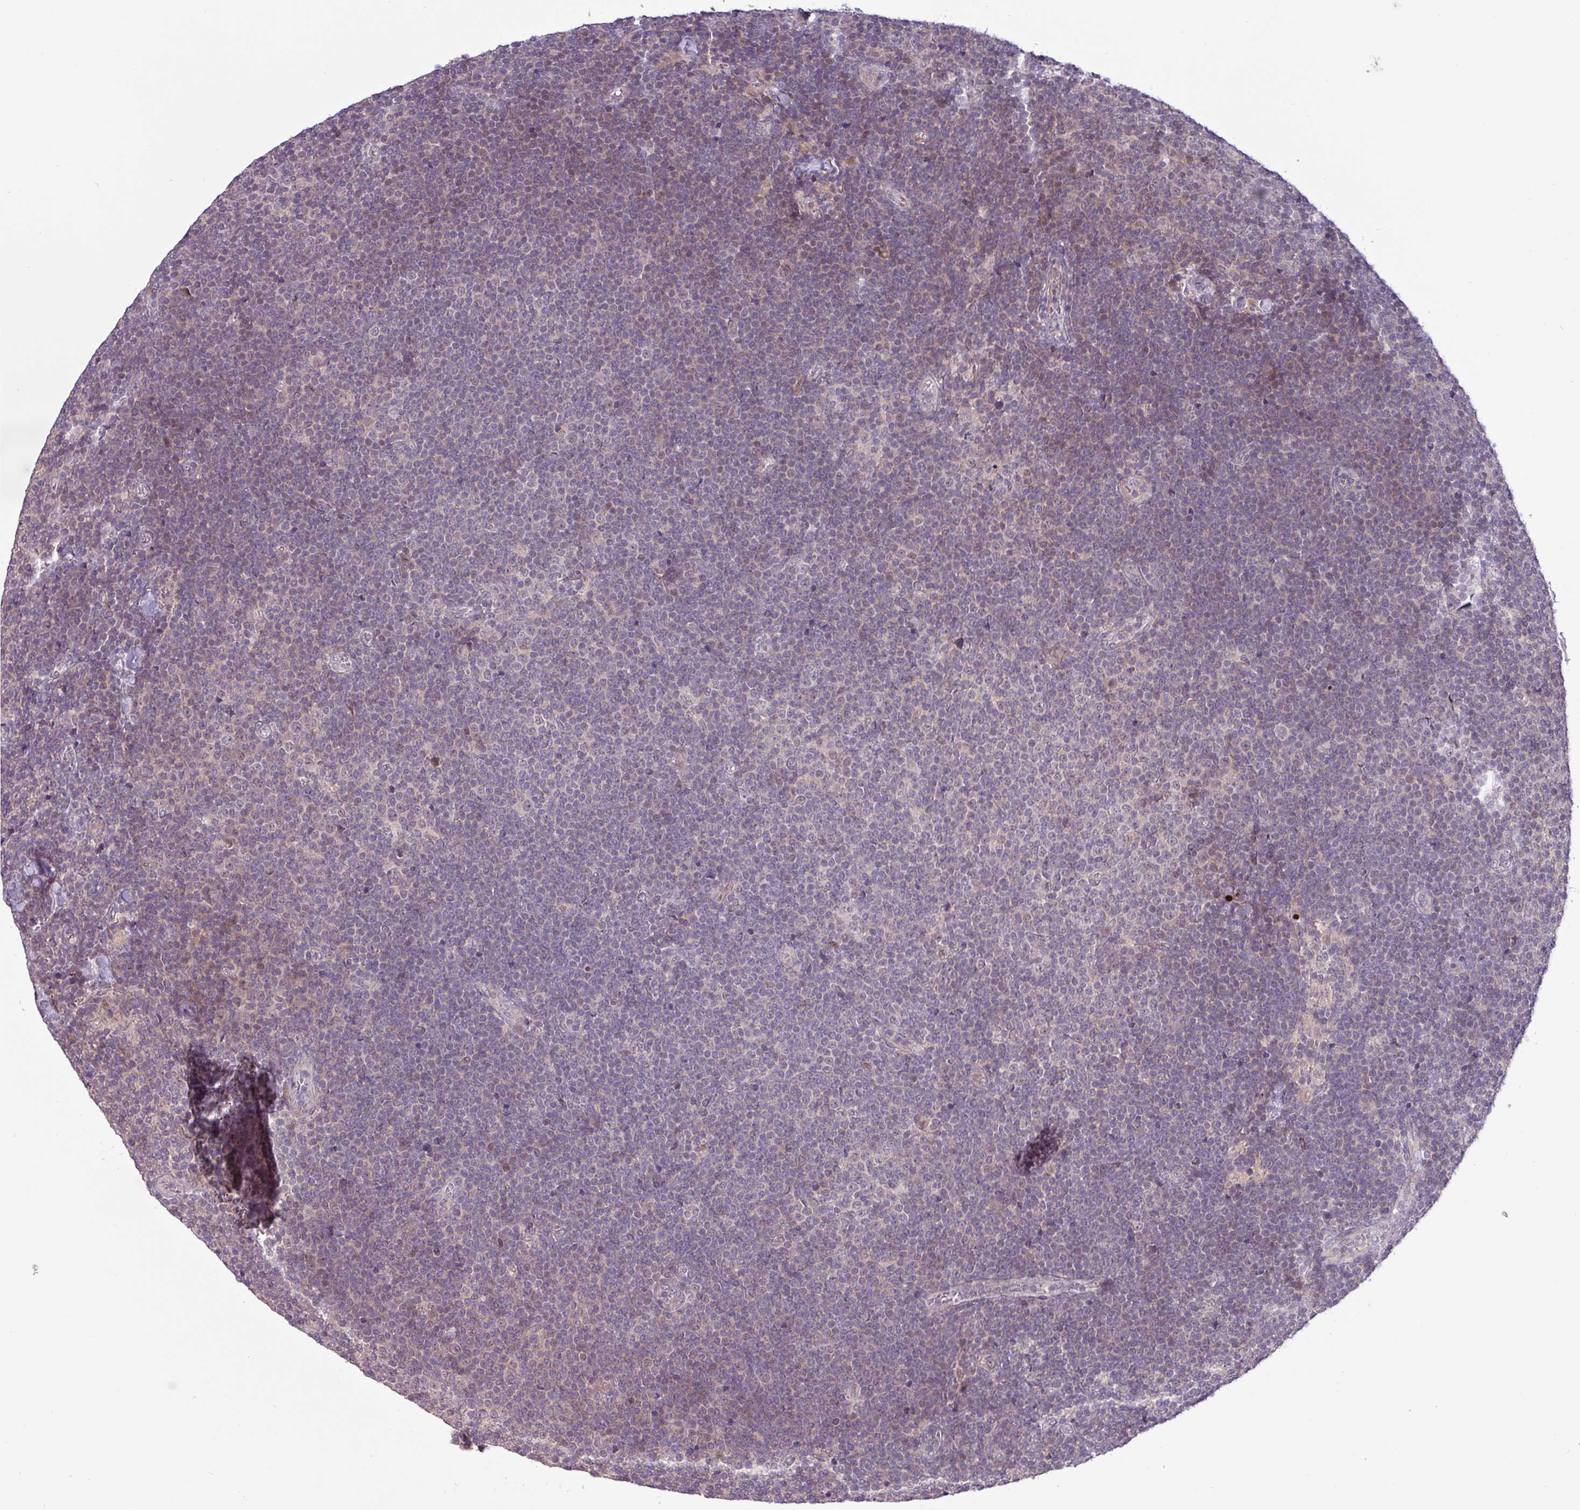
{"staining": {"intensity": "weak", "quantity": "<25%", "location": "nuclear"}, "tissue": "lymphoma", "cell_type": "Tumor cells", "image_type": "cancer", "snomed": [{"axis": "morphology", "description": "Malignant lymphoma, non-Hodgkin's type, Low grade"}, {"axis": "topography", "description": "Lymph node"}], "caption": "There is no significant staining in tumor cells of lymphoma.", "gene": "RIPPLY1", "patient": {"sex": "male", "age": 48}}